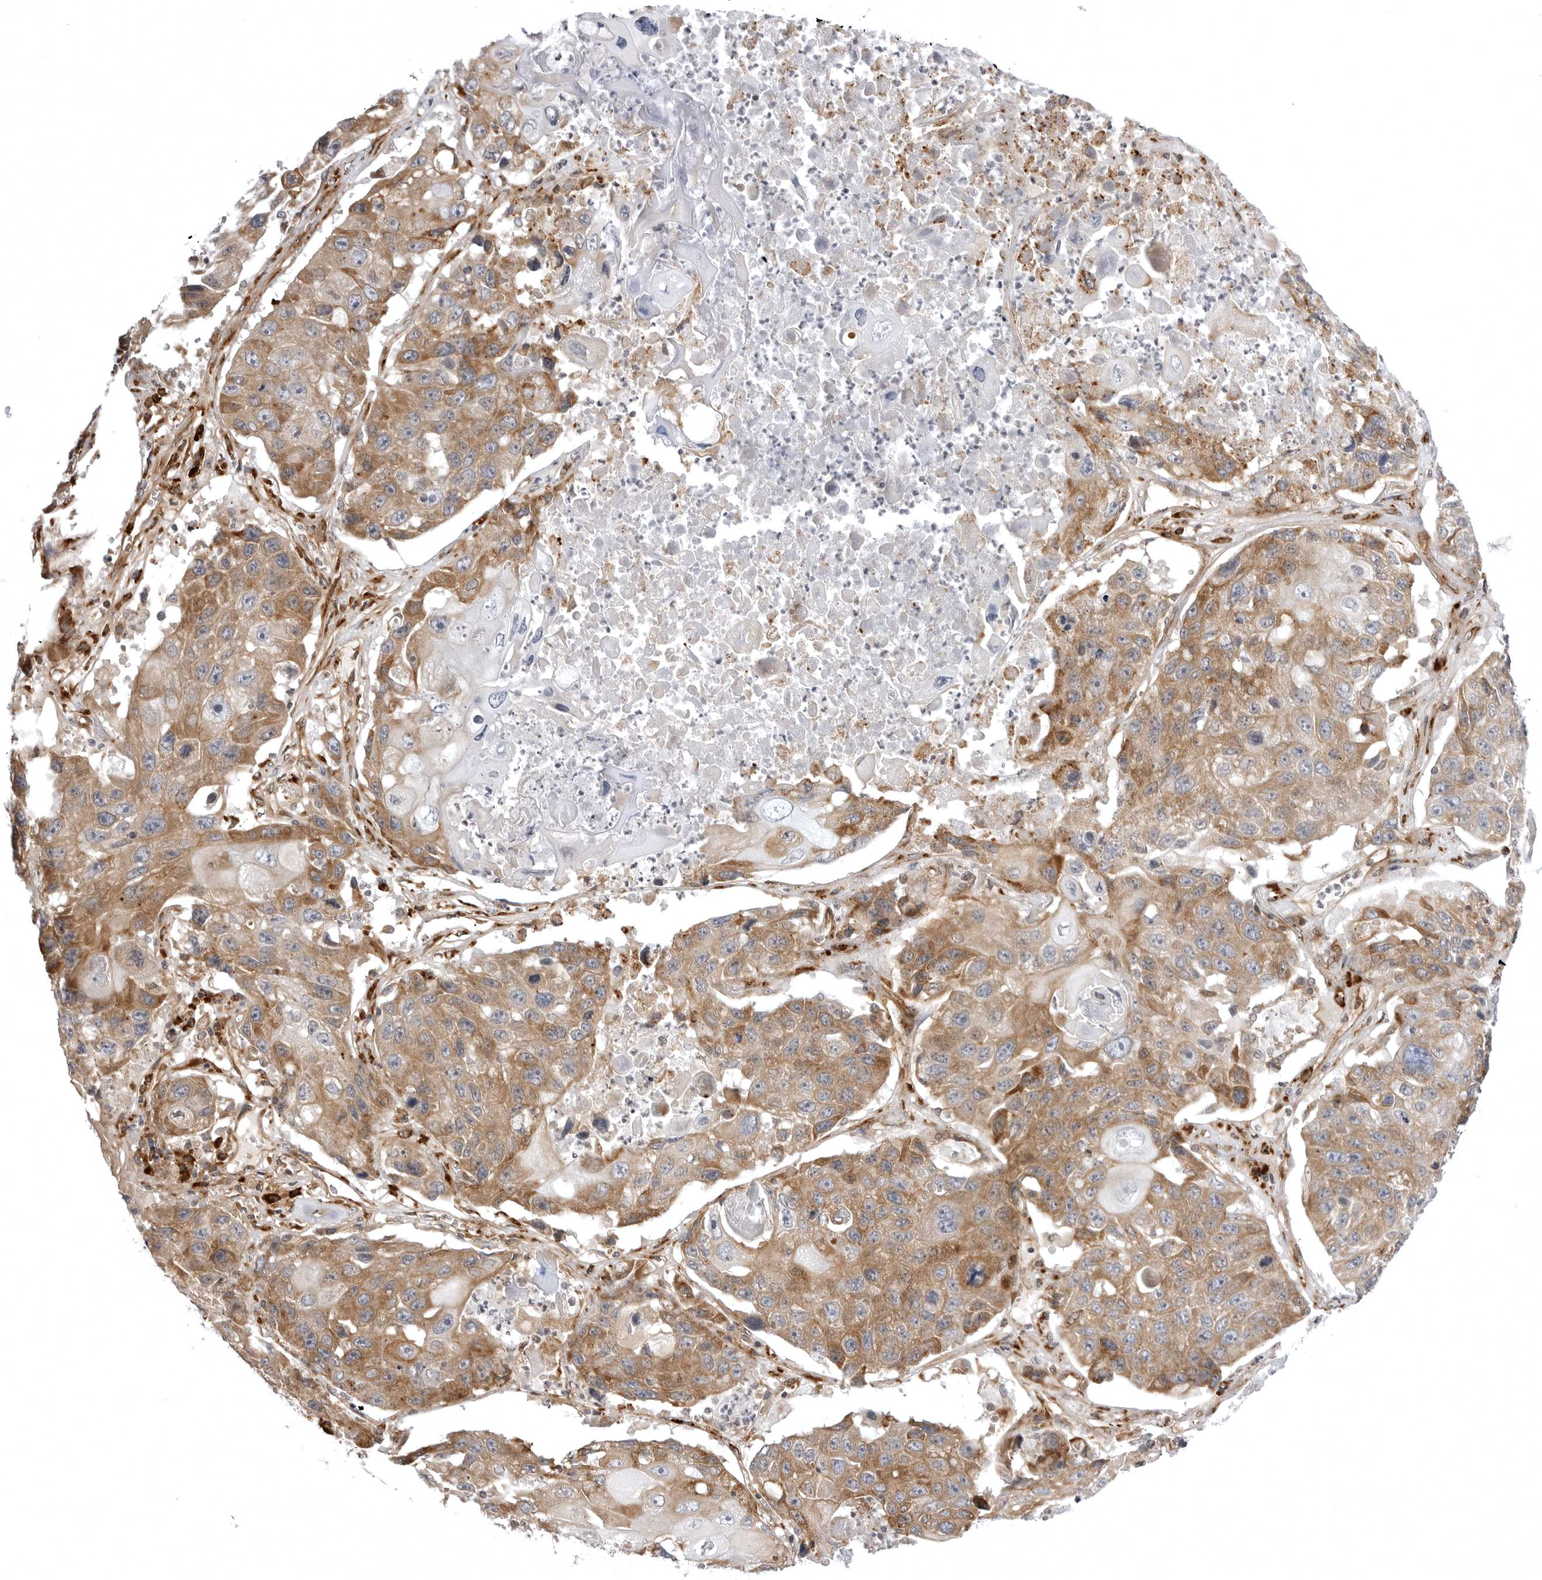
{"staining": {"intensity": "moderate", "quantity": ">75%", "location": "cytoplasmic/membranous"}, "tissue": "lung cancer", "cell_type": "Tumor cells", "image_type": "cancer", "snomed": [{"axis": "morphology", "description": "Squamous cell carcinoma, NOS"}, {"axis": "topography", "description": "Lung"}], "caption": "The photomicrograph displays a brown stain indicating the presence of a protein in the cytoplasmic/membranous of tumor cells in lung cancer (squamous cell carcinoma).", "gene": "ARL5A", "patient": {"sex": "male", "age": 61}}